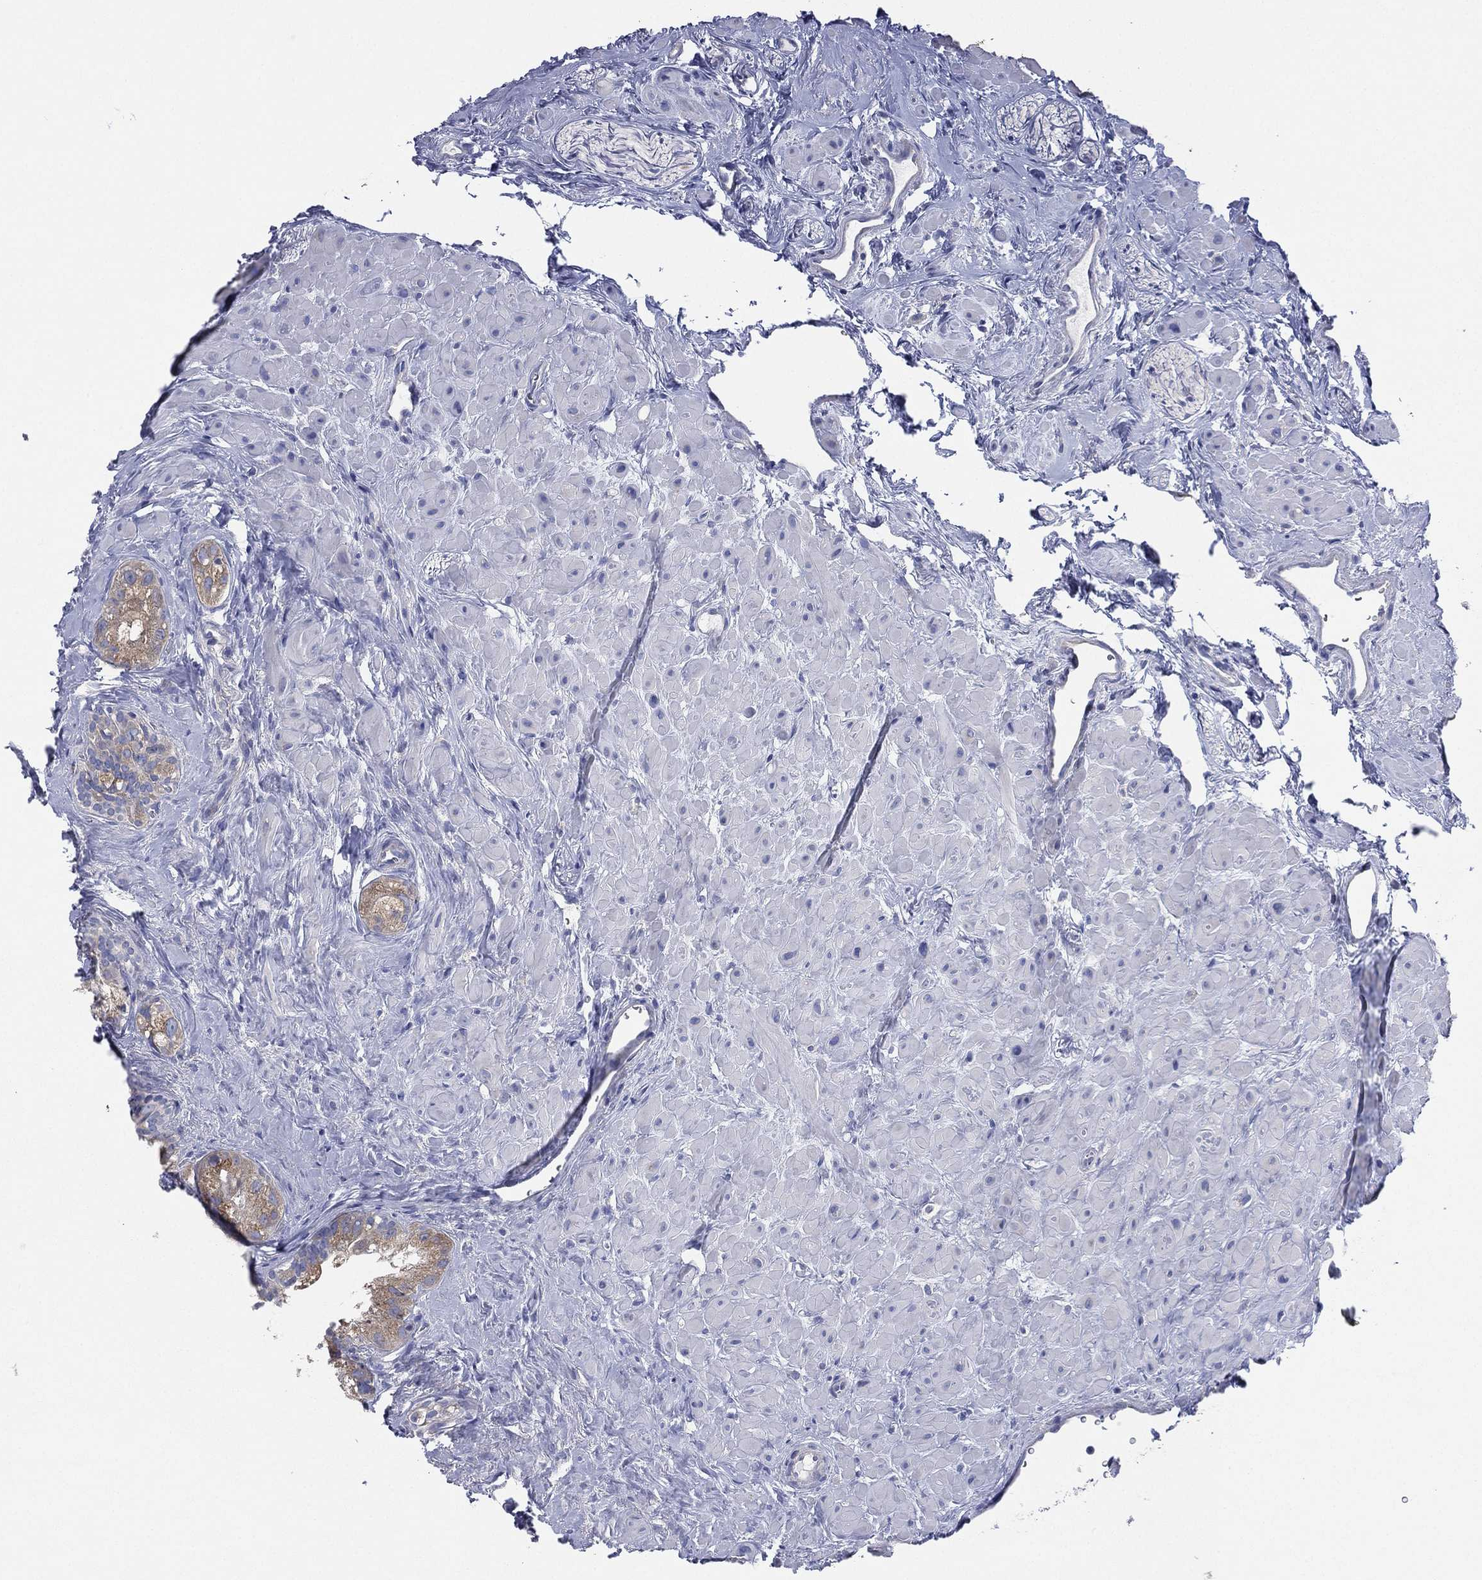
{"staining": {"intensity": "weak", "quantity": "25%-75%", "location": "cytoplasmic/membranous"}, "tissue": "seminal vesicle", "cell_type": "Glandular cells", "image_type": "normal", "snomed": [{"axis": "morphology", "description": "Normal tissue, NOS"}, {"axis": "topography", "description": "Seminal veicle"}], "caption": "IHC staining of unremarkable seminal vesicle, which shows low levels of weak cytoplasmic/membranous positivity in about 25%-75% of glandular cells indicating weak cytoplasmic/membranous protein positivity. The staining was performed using DAB (brown) for protein detection and nuclei were counterstained in hematoxylin (blue).", "gene": "ATP8A2", "patient": {"sex": "male", "age": 72}}